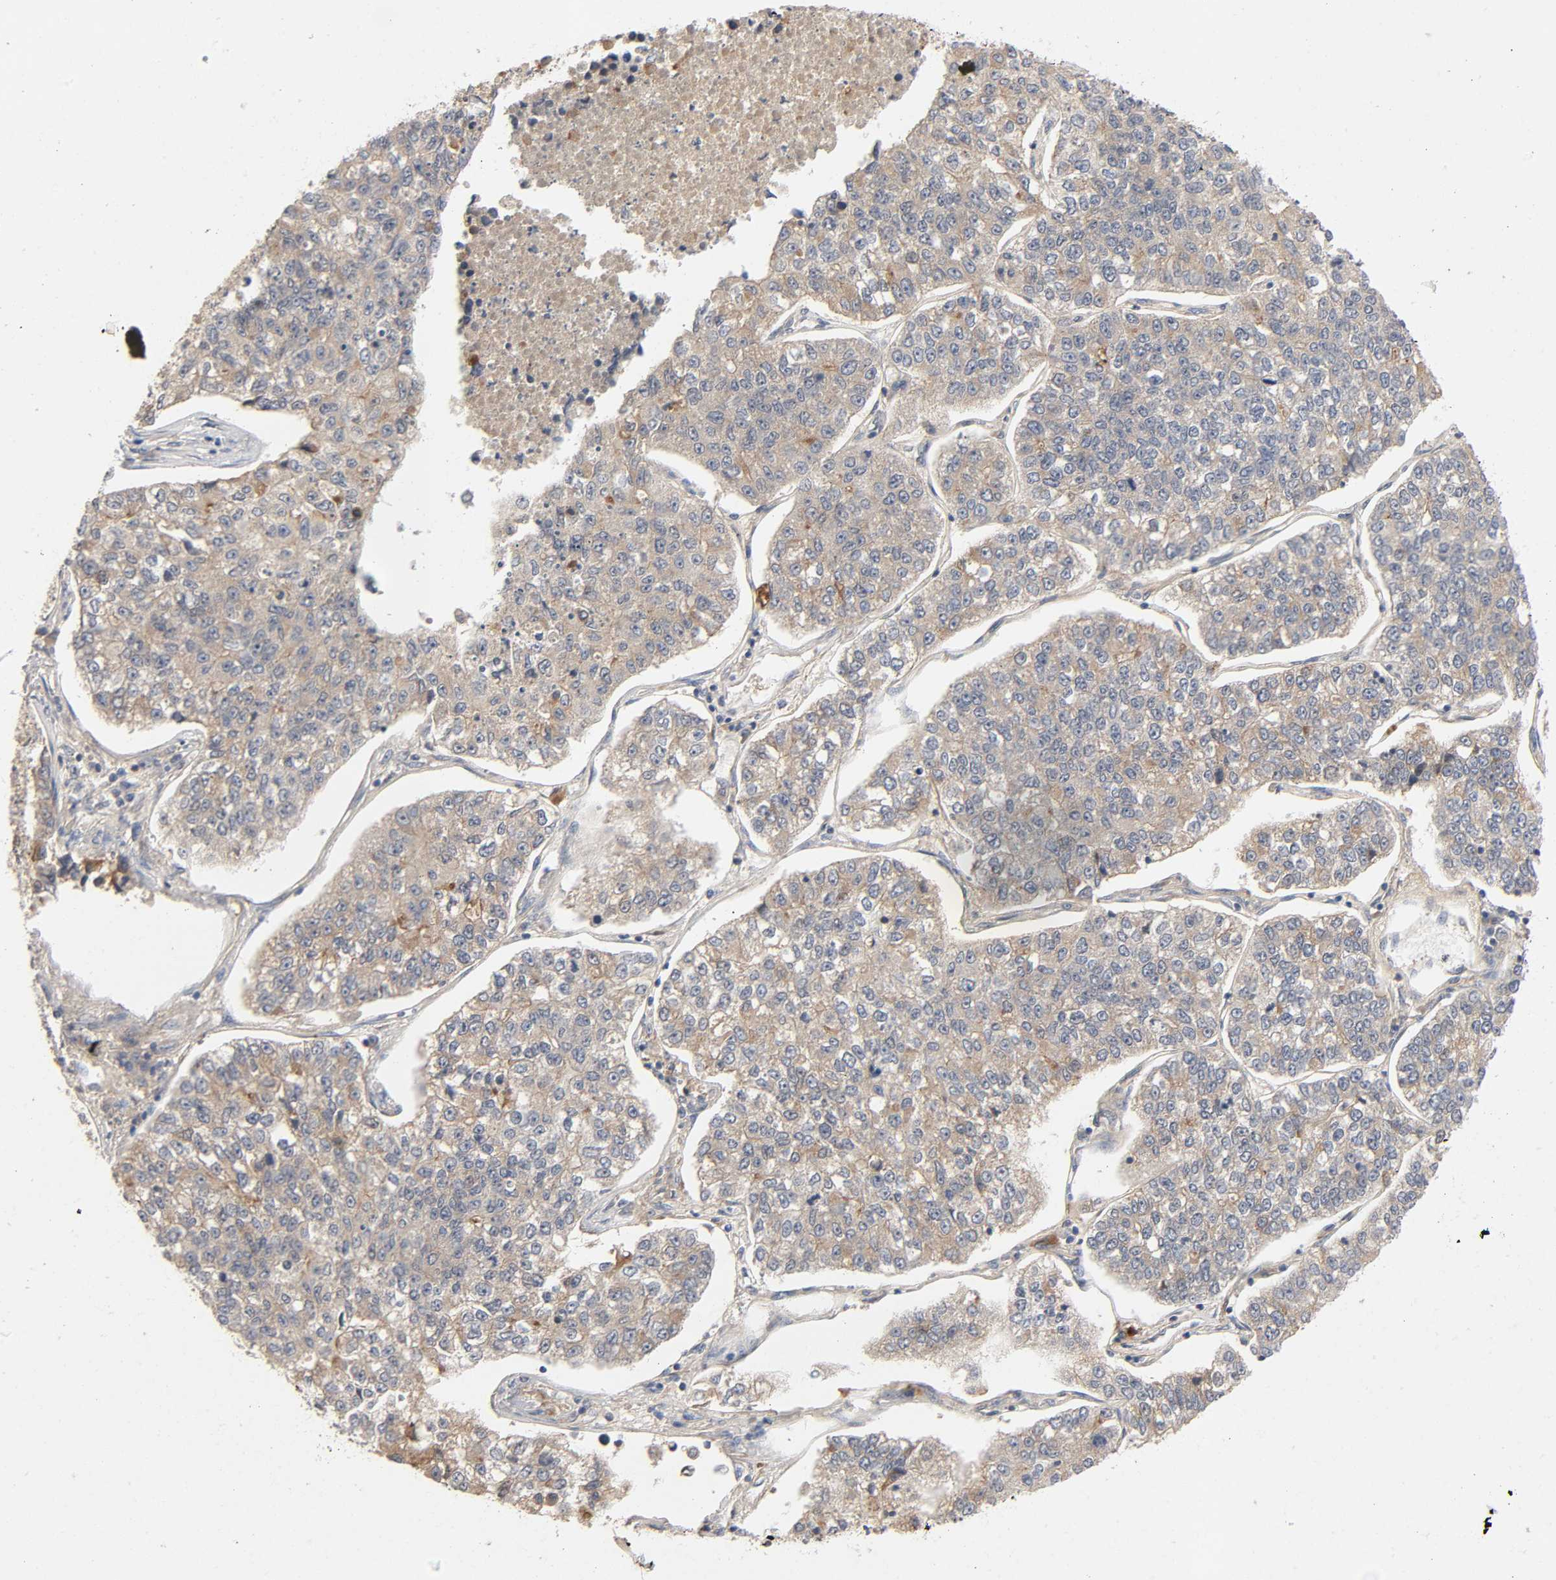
{"staining": {"intensity": "moderate", "quantity": ">75%", "location": "cytoplasmic/membranous"}, "tissue": "lung cancer", "cell_type": "Tumor cells", "image_type": "cancer", "snomed": [{"axis": "morphology", "description": "Adenocarcinoma, NOS"}, {"axis": "topography", "description": "Lung"}], "caption": "A medium amount of moderate cytoplasmic/membranous positivity is seen in approximately >75% of tumor cells in lung adenocarcinoma tissue.", "gene": "CPB2", "patient": {"sex": "male", "age": 49}}